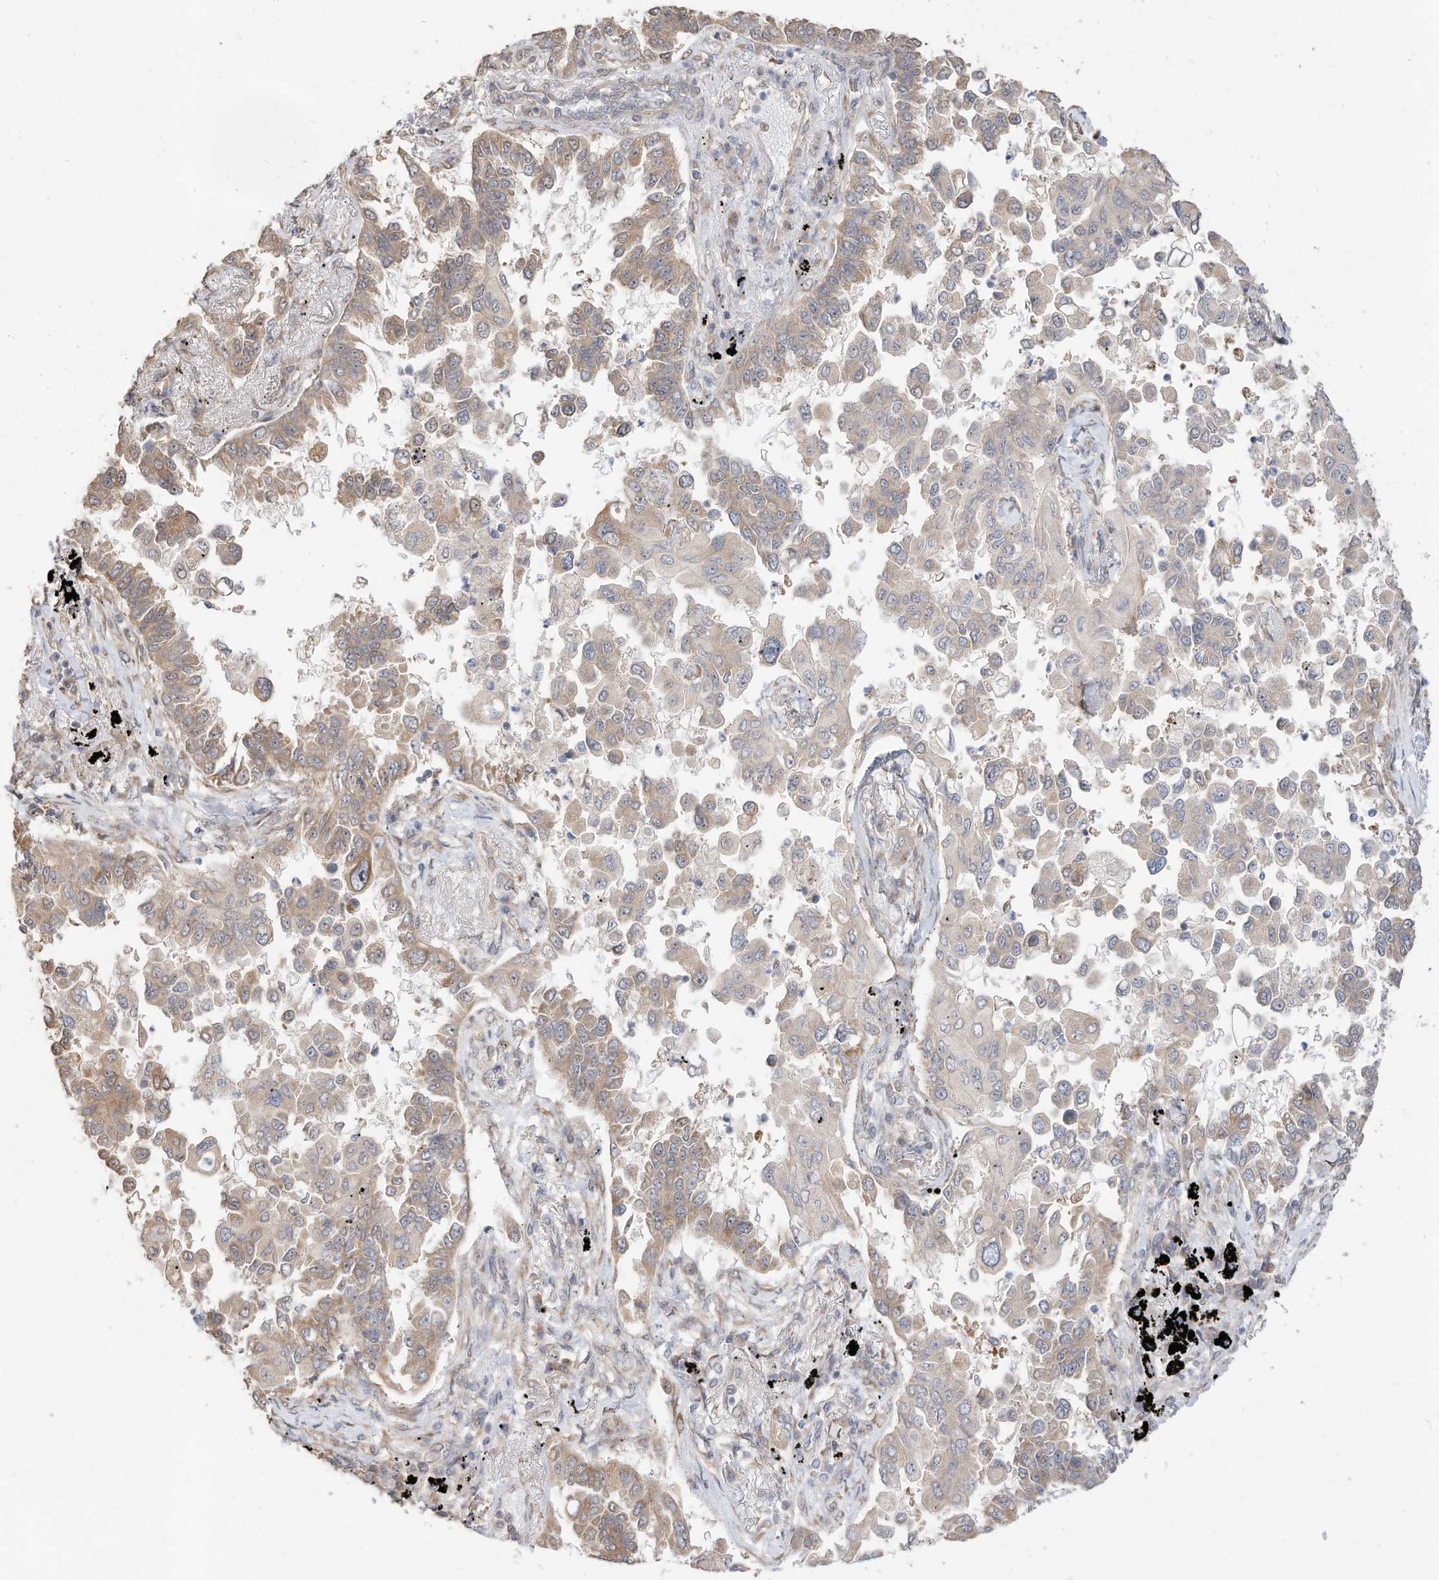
{"staining": {"intensity": "moderate", "quantity": ">75%", "location": "cytoplasmic/membranous"}, "tissue": "lung cancer", "cell_type": "Tumor cells", "image_type": "cancer", "snomed": [{"axis": "morphology", "description": "Adenocarcinoma, NOS"}, {"axis": "topography", "description": "Lung"}], "caption": "Immunohistochemistry micrograph of neoplastic tissue: lung cancer (adenocarcinoma) stained using immunohistochemistry (IHC) reveals medium levels of moderate protein expression localized specifically in the cytoplasmic/membranous of tumor cells, appearing as a cytoplasmic/membranous brown color.", "gene": "CAGE1", "patient": {"sex": "female", "age": 67}}